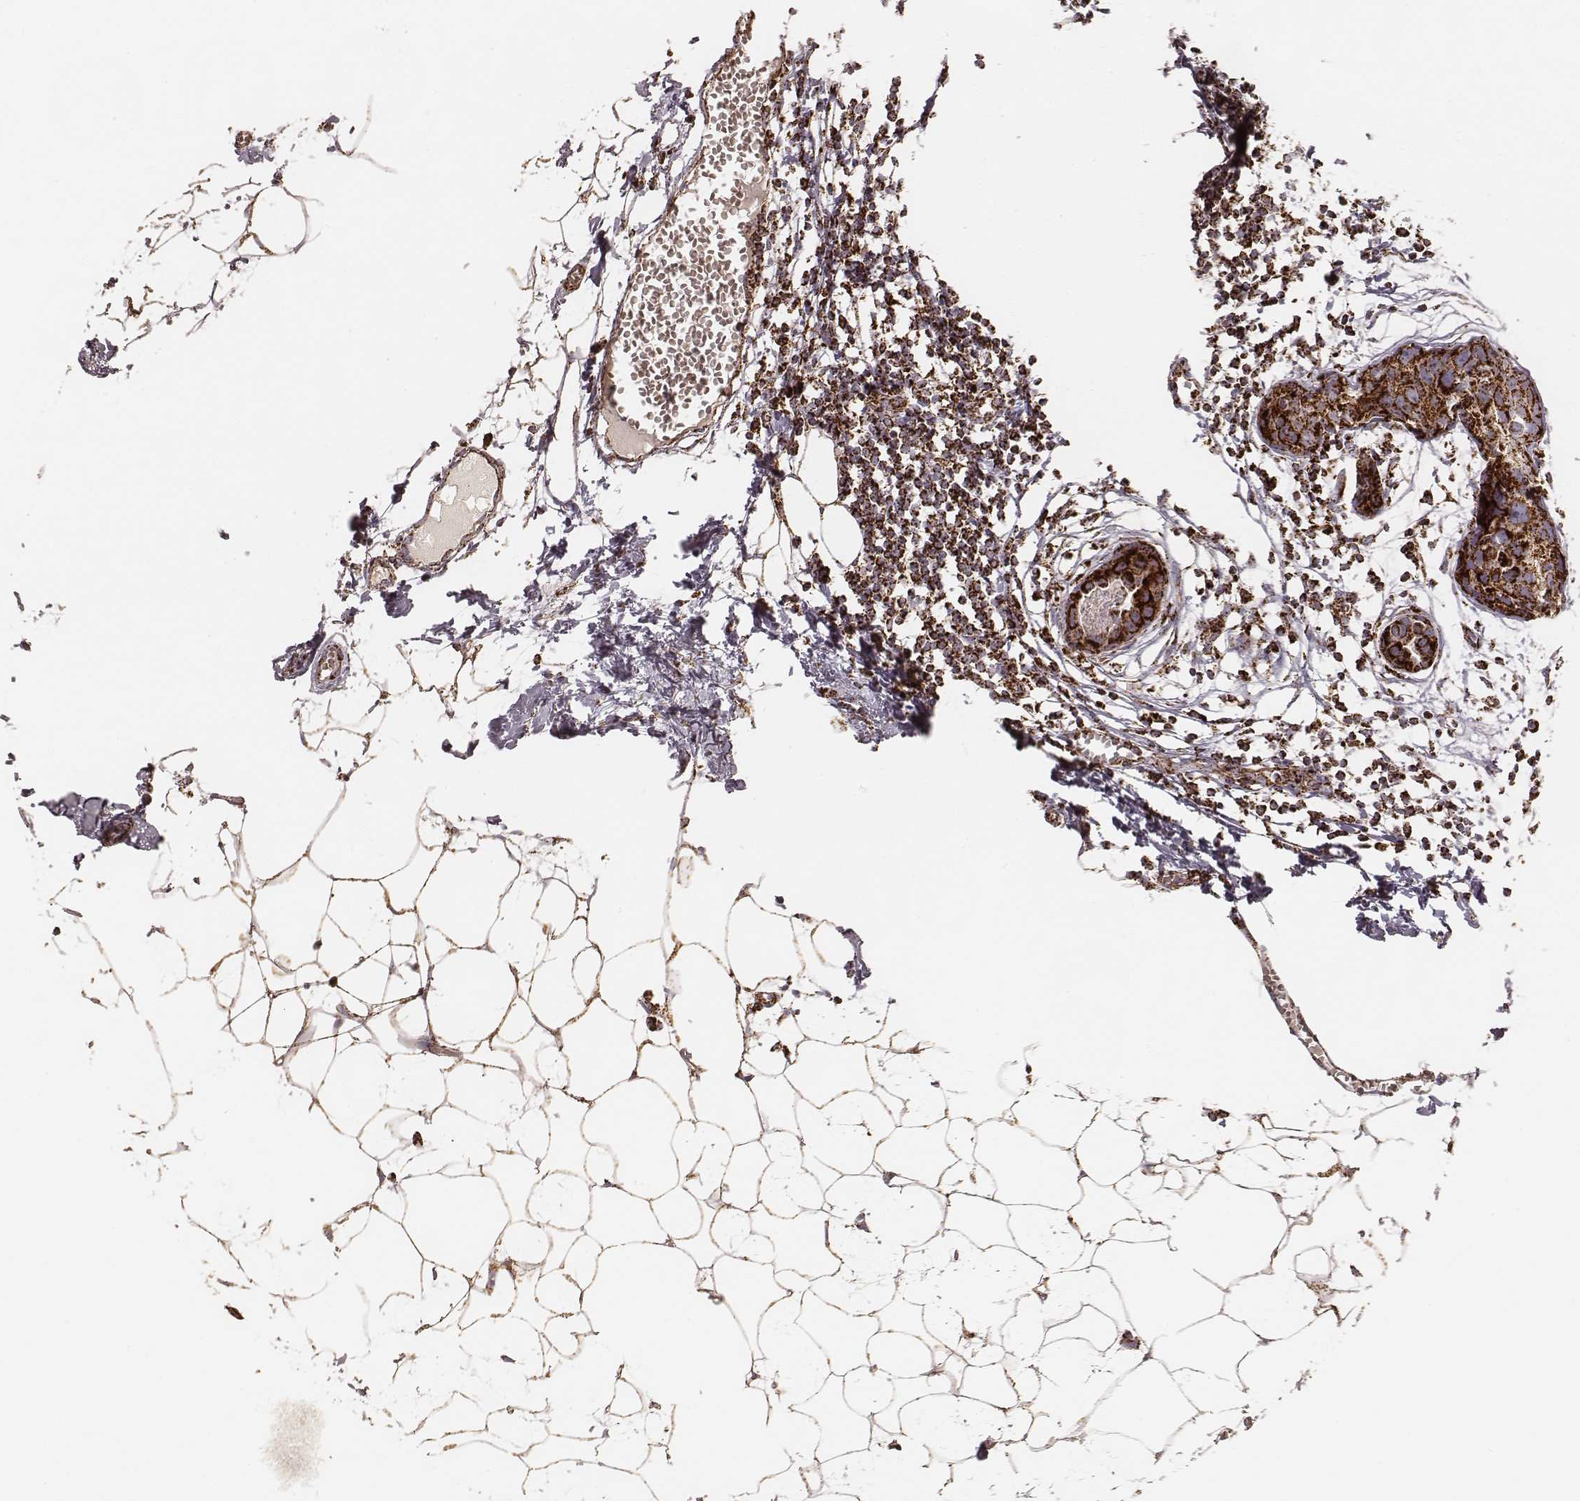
{"staining": {"intensity": "strong", "quantity": ">75%", "location": "cytoplasmic/membranous"}, "tissue": "breast cancer", "cell_type": "Tumor cells", "image_type": "cancer", "snomed": [{"axis": "morphology", "description": "Duct carcinoma"}, {"axis": "topography", "description": "Breast"}], "caption": "Immunohistochemistry (IHC) of breast cancer demonstrates high levels of strong cytoplasmic/membranous expression in about >75% of tumor cells.", "gene": "CS", "patient": {"sex": "female", "age": 38}}